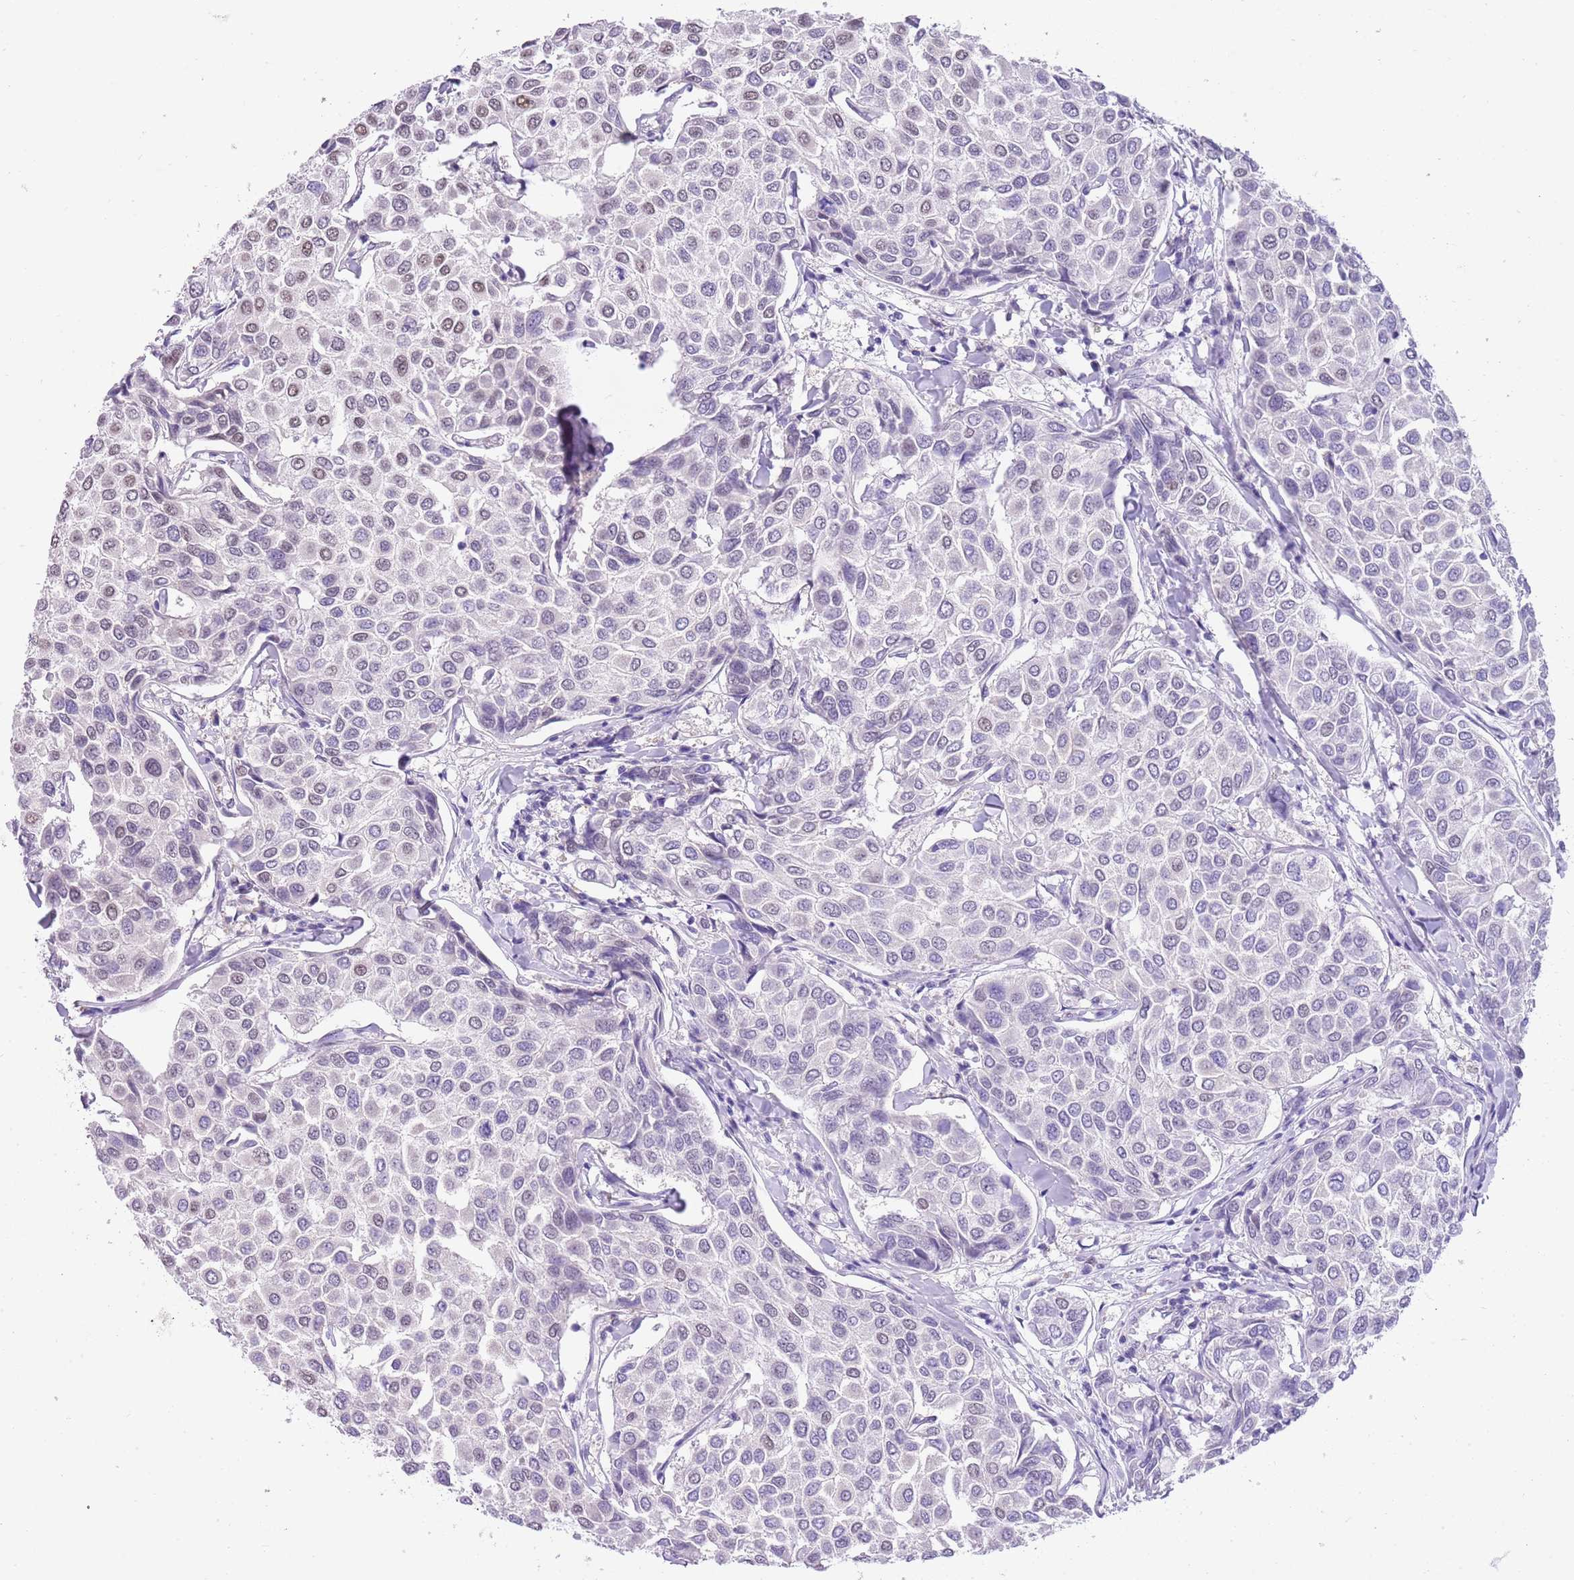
{"staining": {"intensity": "weak", "quantity": "<25%", "location": "nuclear"}, "tissue": "breast cancer", "cell_type": "Tumor cells", "image_type": "cancer", "snomed": [{"axis": "morphology", "description": "Duct carcinoma"}, {"axis": "topography", "description": "Breast"}], "caption": "Immunohistochemistry (IHC) of breast cancer (invasive ductal carcinoma) displays no staining in tumor cells.", "gene": "PPP1R17", "patient": {"sex": "female", "age": 55}}